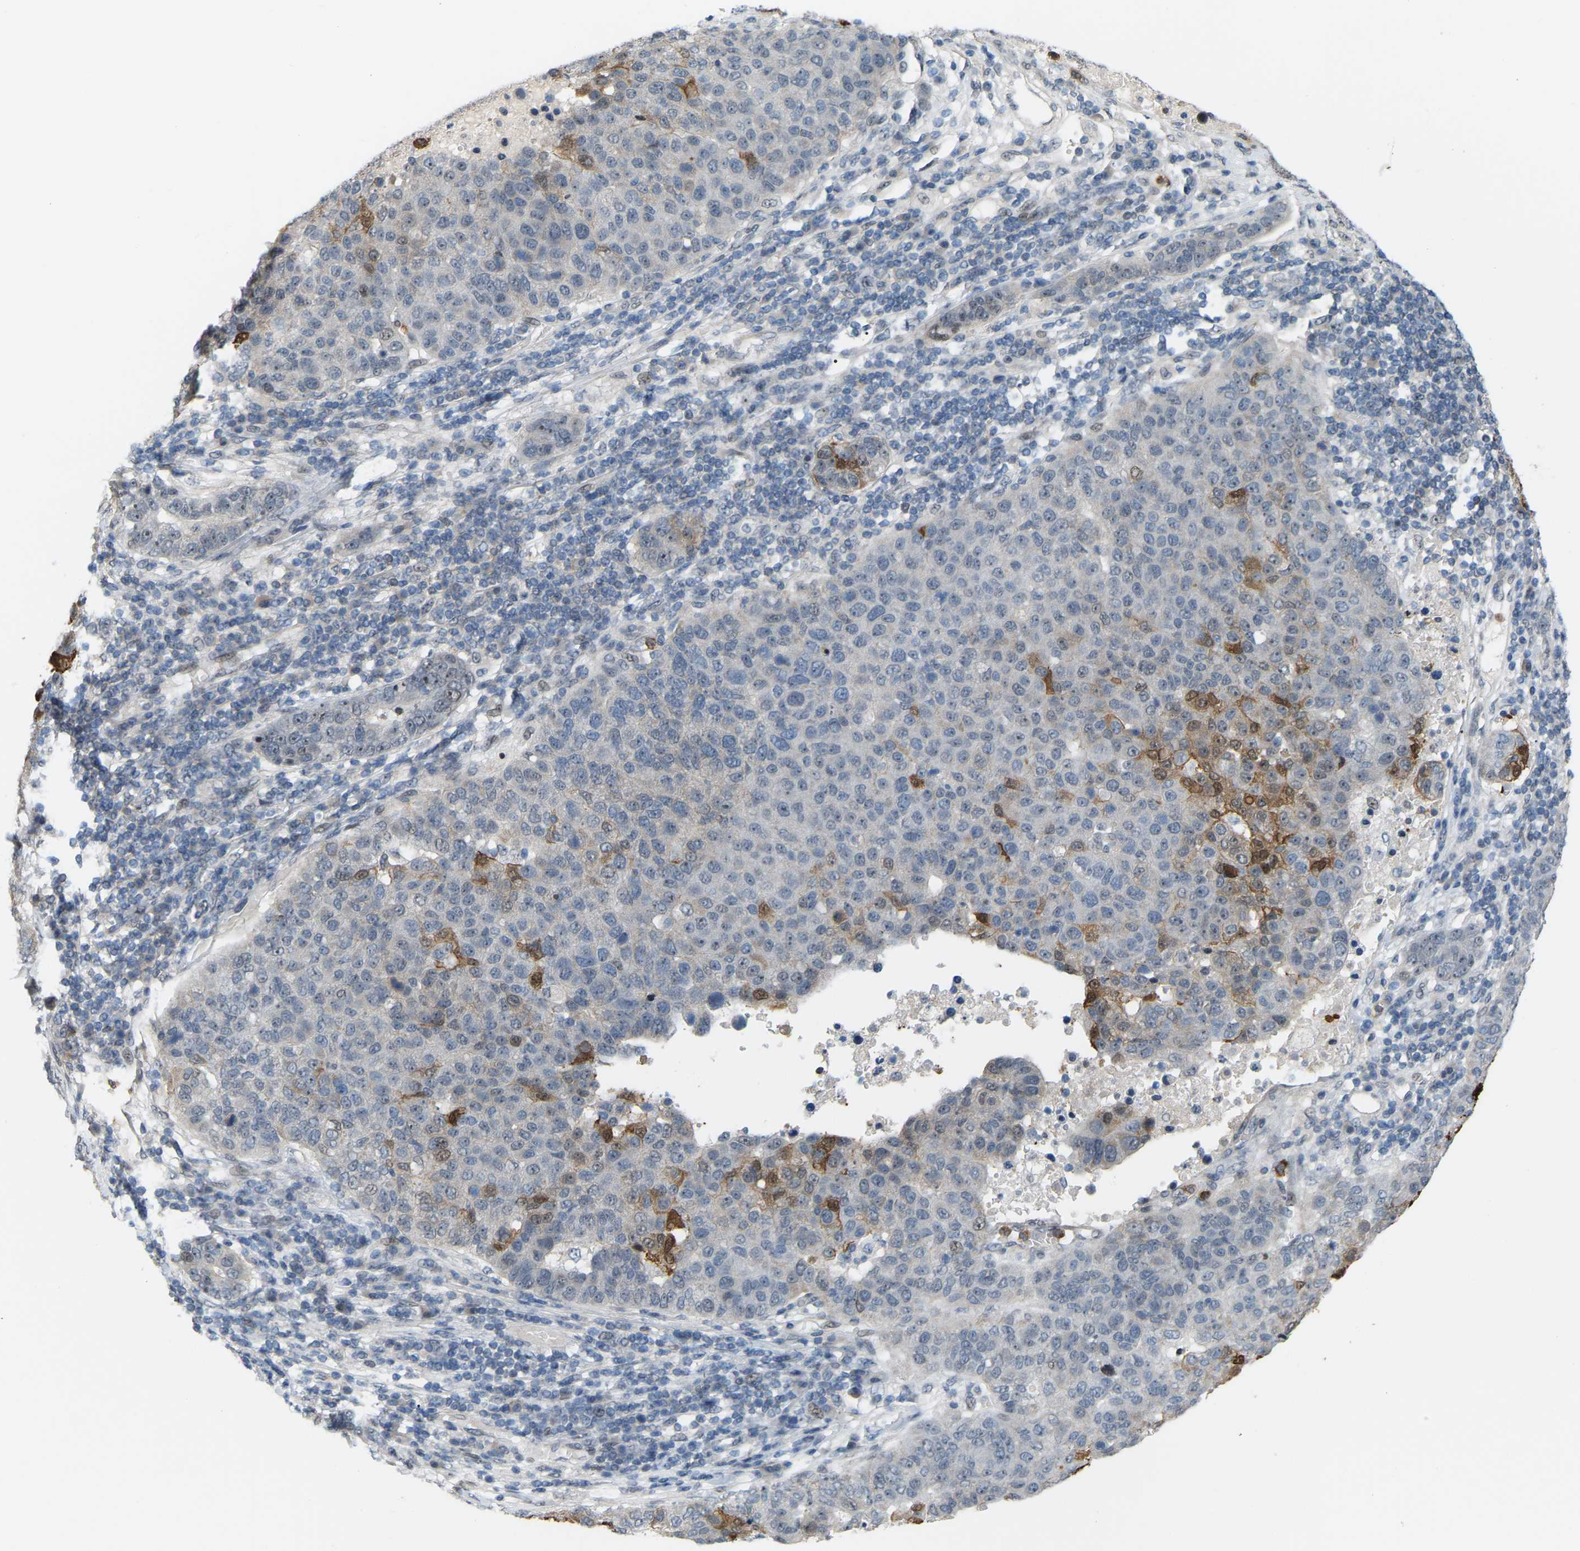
{"staining": {"intensity": "weak", "quantity": "<25%", "location": "nuclear"}, "tissue": "pancreatic cancer", "cell_type": "Tumor cells", "image_type": "cancer", "snomed": [{"axis": "morphology", "description": "Adenocarcinoma, NOS"}, {"axis": "topography", "description": "Pancreas"}], "caption": "A histopathology image of adenocarcinoma (pancreatic) stained for a protein displays no brown staining in tumor cells. Brightfield microscopy of IHC stained with DAB (brown) and hematoxylin (blue), captured at high magnification.", "gene": "CROT", "patient": {"sex": "female", "age": 61}}